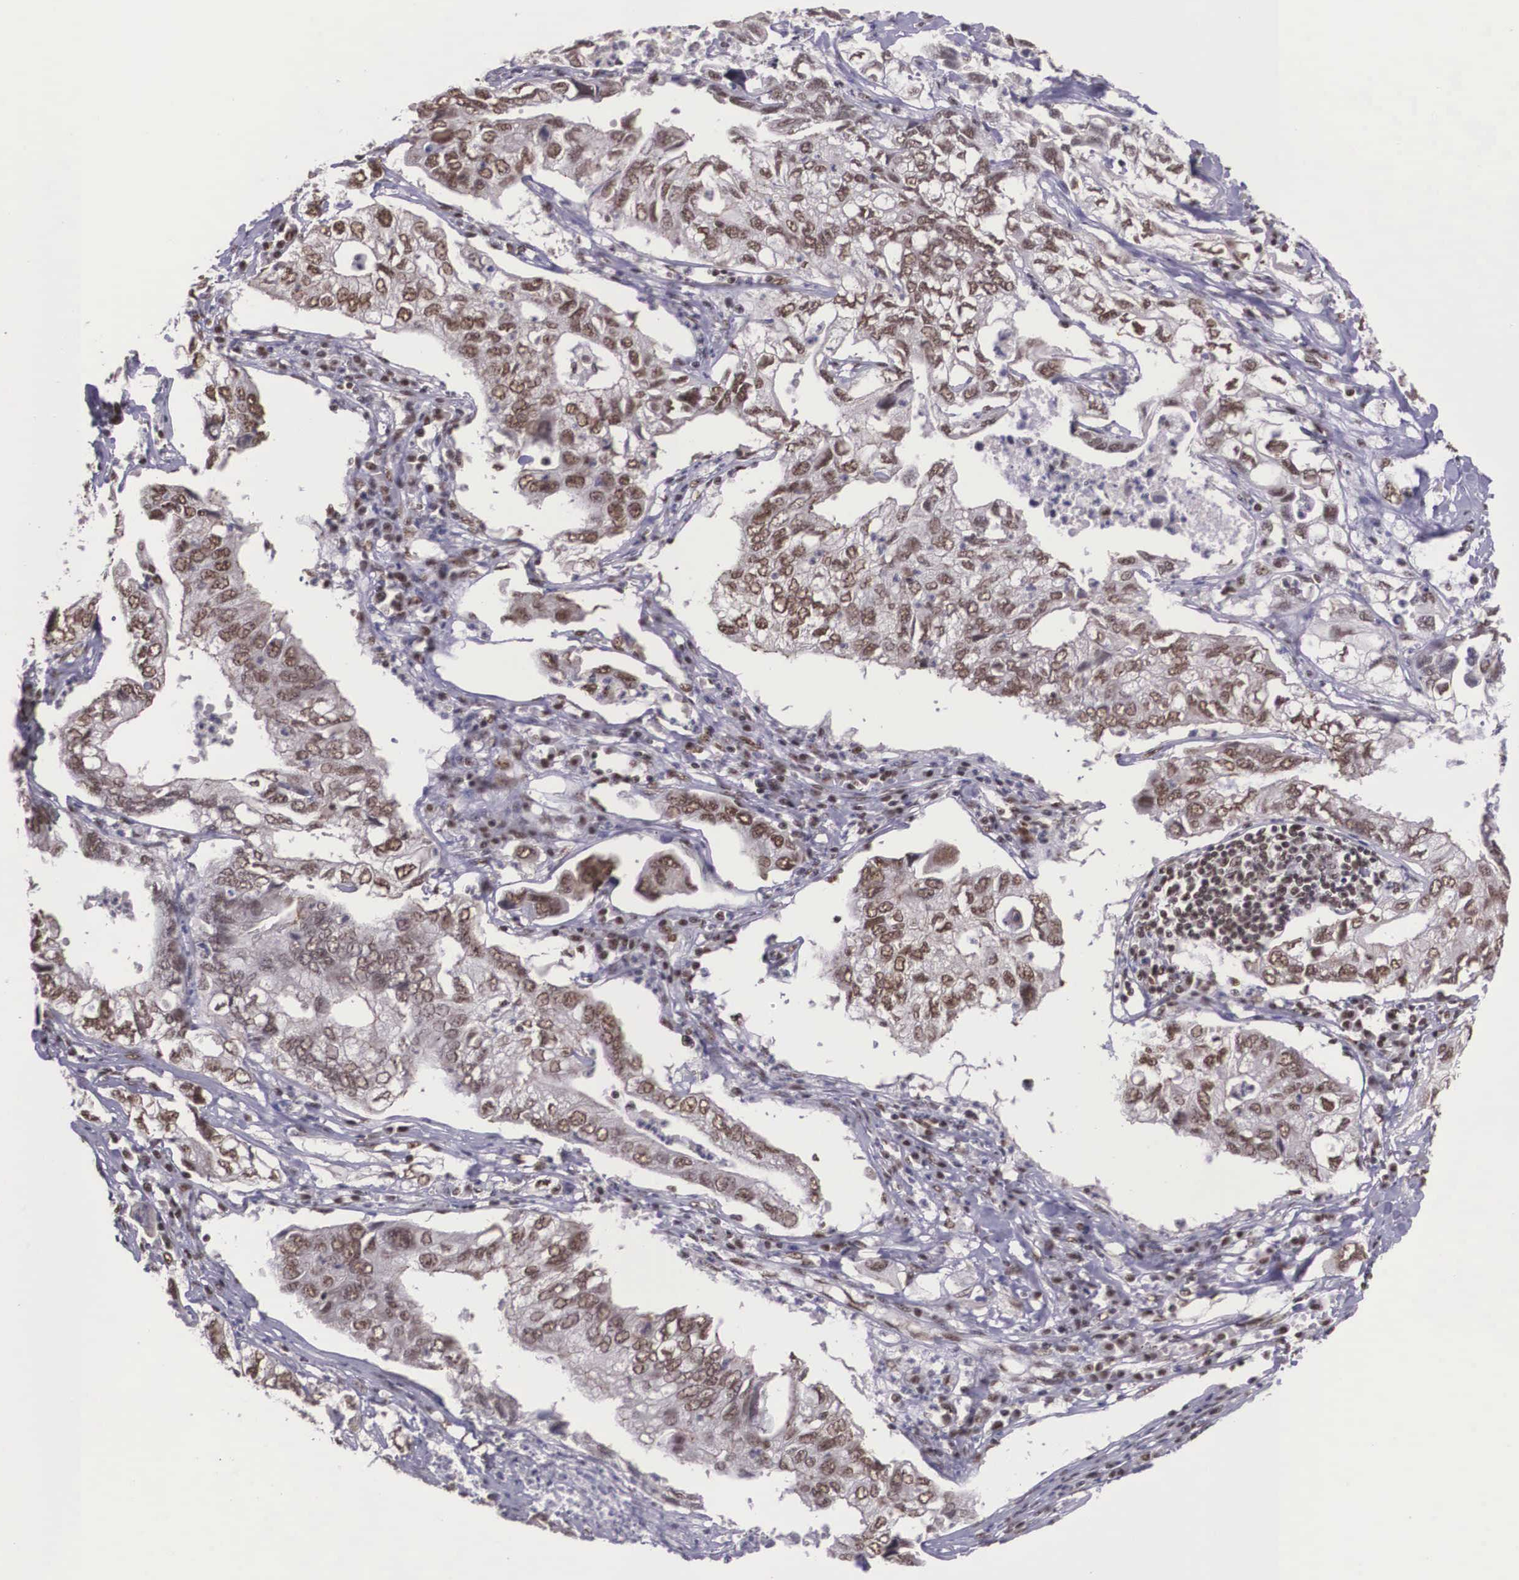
{"staining": {"intensity": "moderate", "quantity": ">75%", "location": "nuclear"}, "tissue": "lung cancer", "cell_type": "Tumor cells", "image_type": "cancer", "snomed": [{"axis": "morphology", "description": "Adenocarcinoma, NOS"}, {"axis": "topography", "description": "Lung"}], "caption": "Moderate nuclear staining for a protein is present in about >75% of tumor cells of lung cancer (adenocarcinoma) using IHC.", "gene": "POLR2F", "patient": {"sex": "male", "age": 48}}